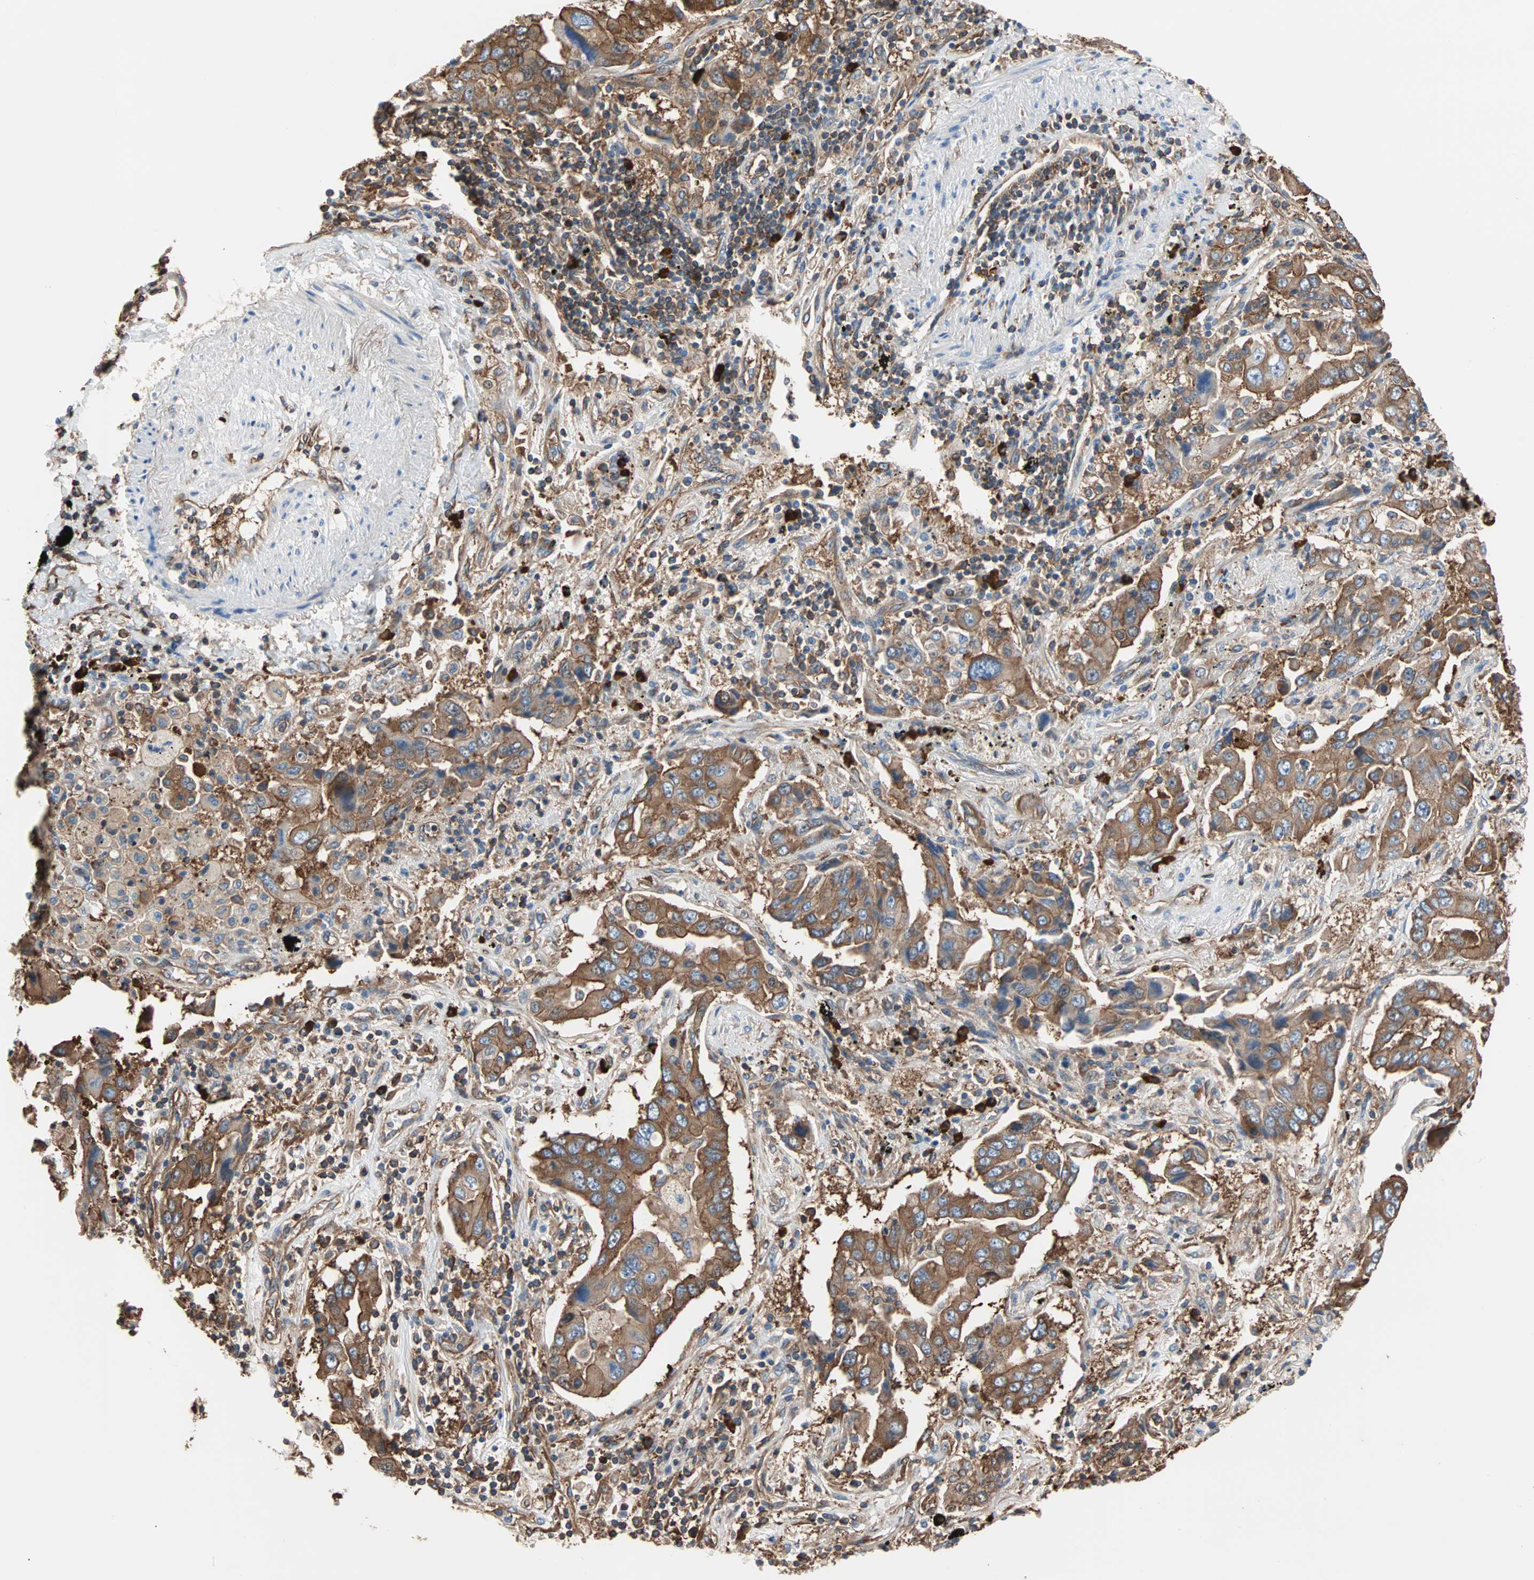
{"staining": {"intensity": "strong", "quantity": ">75%", "location": "cytoplasmic/membranous"}, "tissue": "lung cancer", "cell_type": "Tumor cells", "image_type": "cancer", "snomed": [{"axis": "morphology", "description": "Adenocarcinoma, NOS"}, {"axis": "topography", "description": "Lung"}], "caption": "Lung cancer (adenocarcinoma) was stained to show a protein in brown. There is high levels of strong cytoplasmic/membranous staining in about >75% of tumor cells.", "gene": "EEF2", "patient": {"sex": "female", "age": 65}}